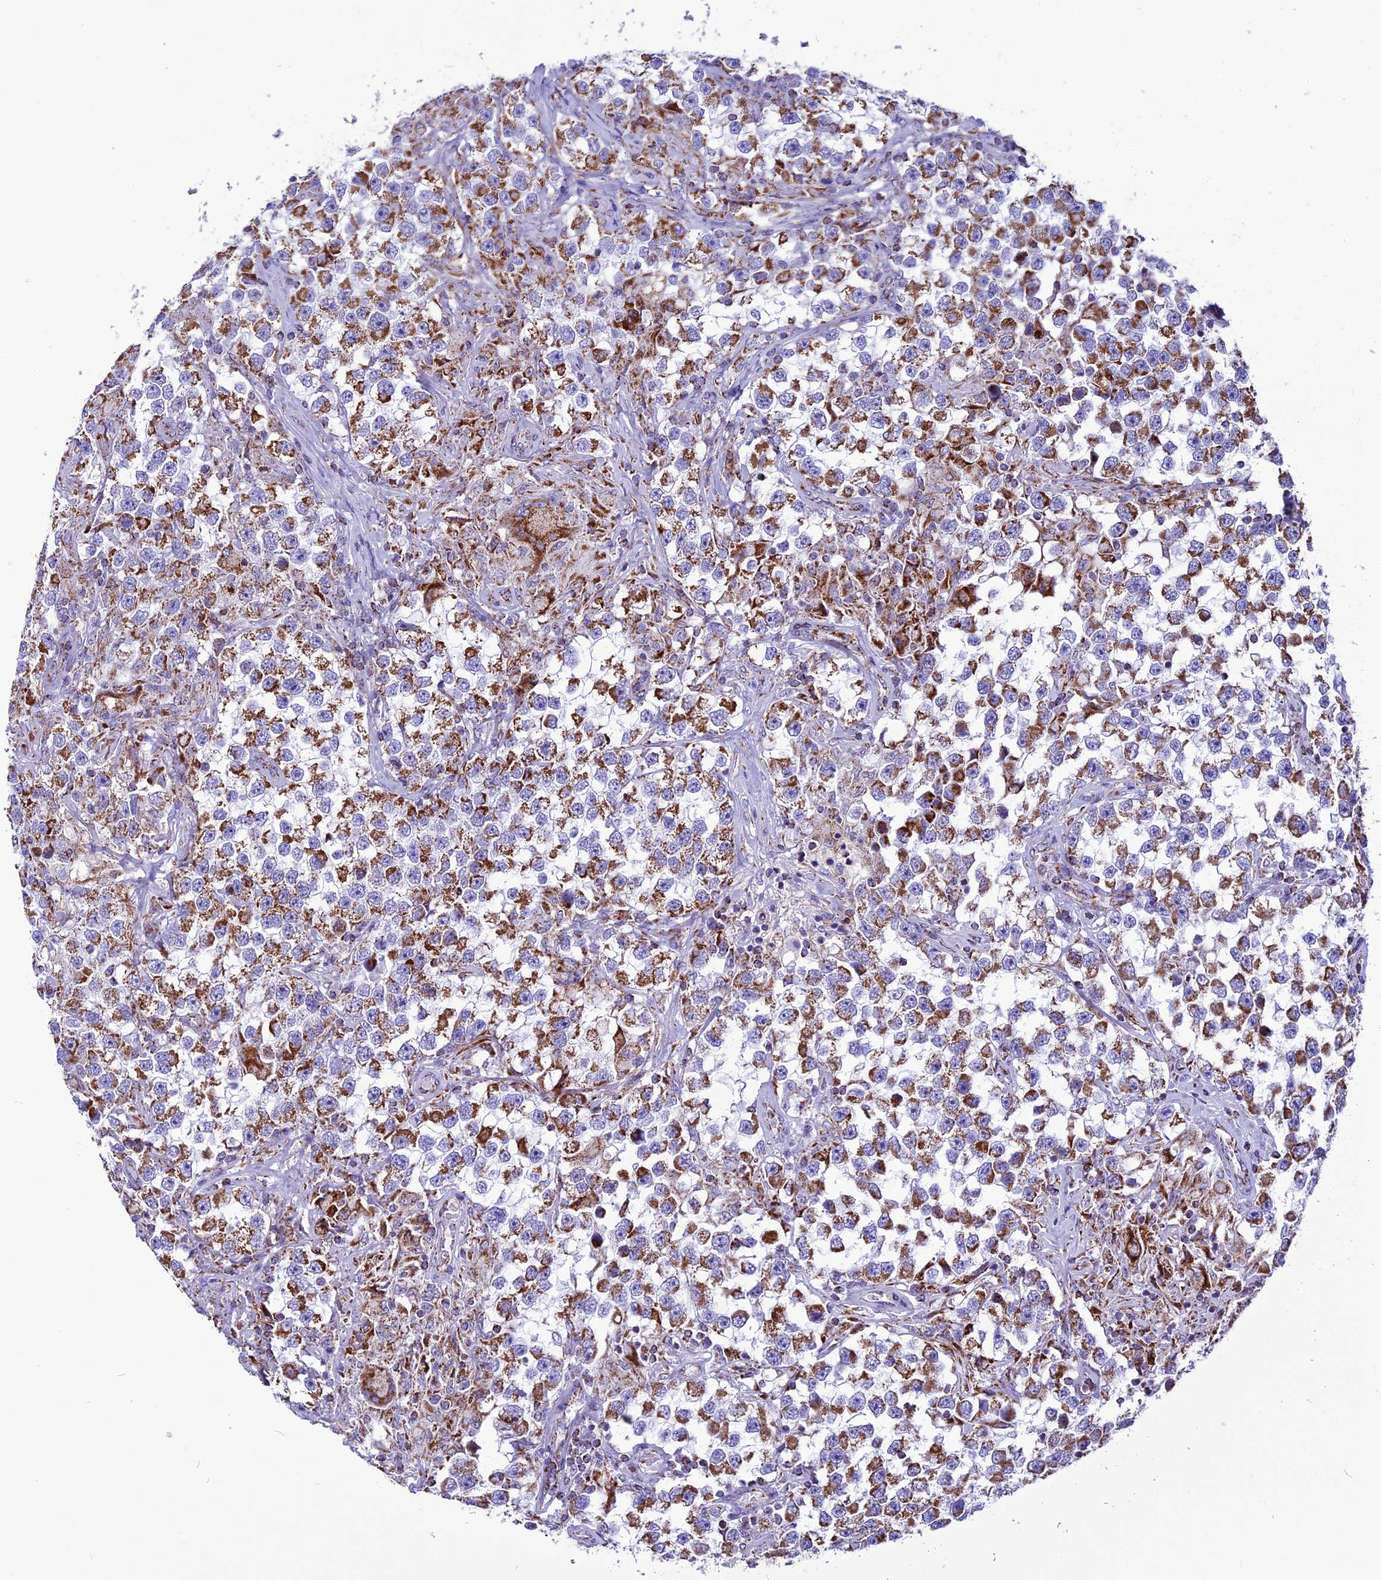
{"staining": {"intensity": "moderate", "quantity": ">75%", "location": "cytoplasmic/membranous"}, "tissue": "testis cancer", "cell_type": "Tumor cells", "image_type": "cancer", "snomed": [{"axis": "morphology", "description": "Seminoma, NOS"}, {"axis": "topography", "description": "Testis"}], "caption": "Seminoma (testis) stained with a protein marker displays moderate staining in tumor cells.", "gene": "ICA1L", "patient": {"sex": "male", "age": 46}}